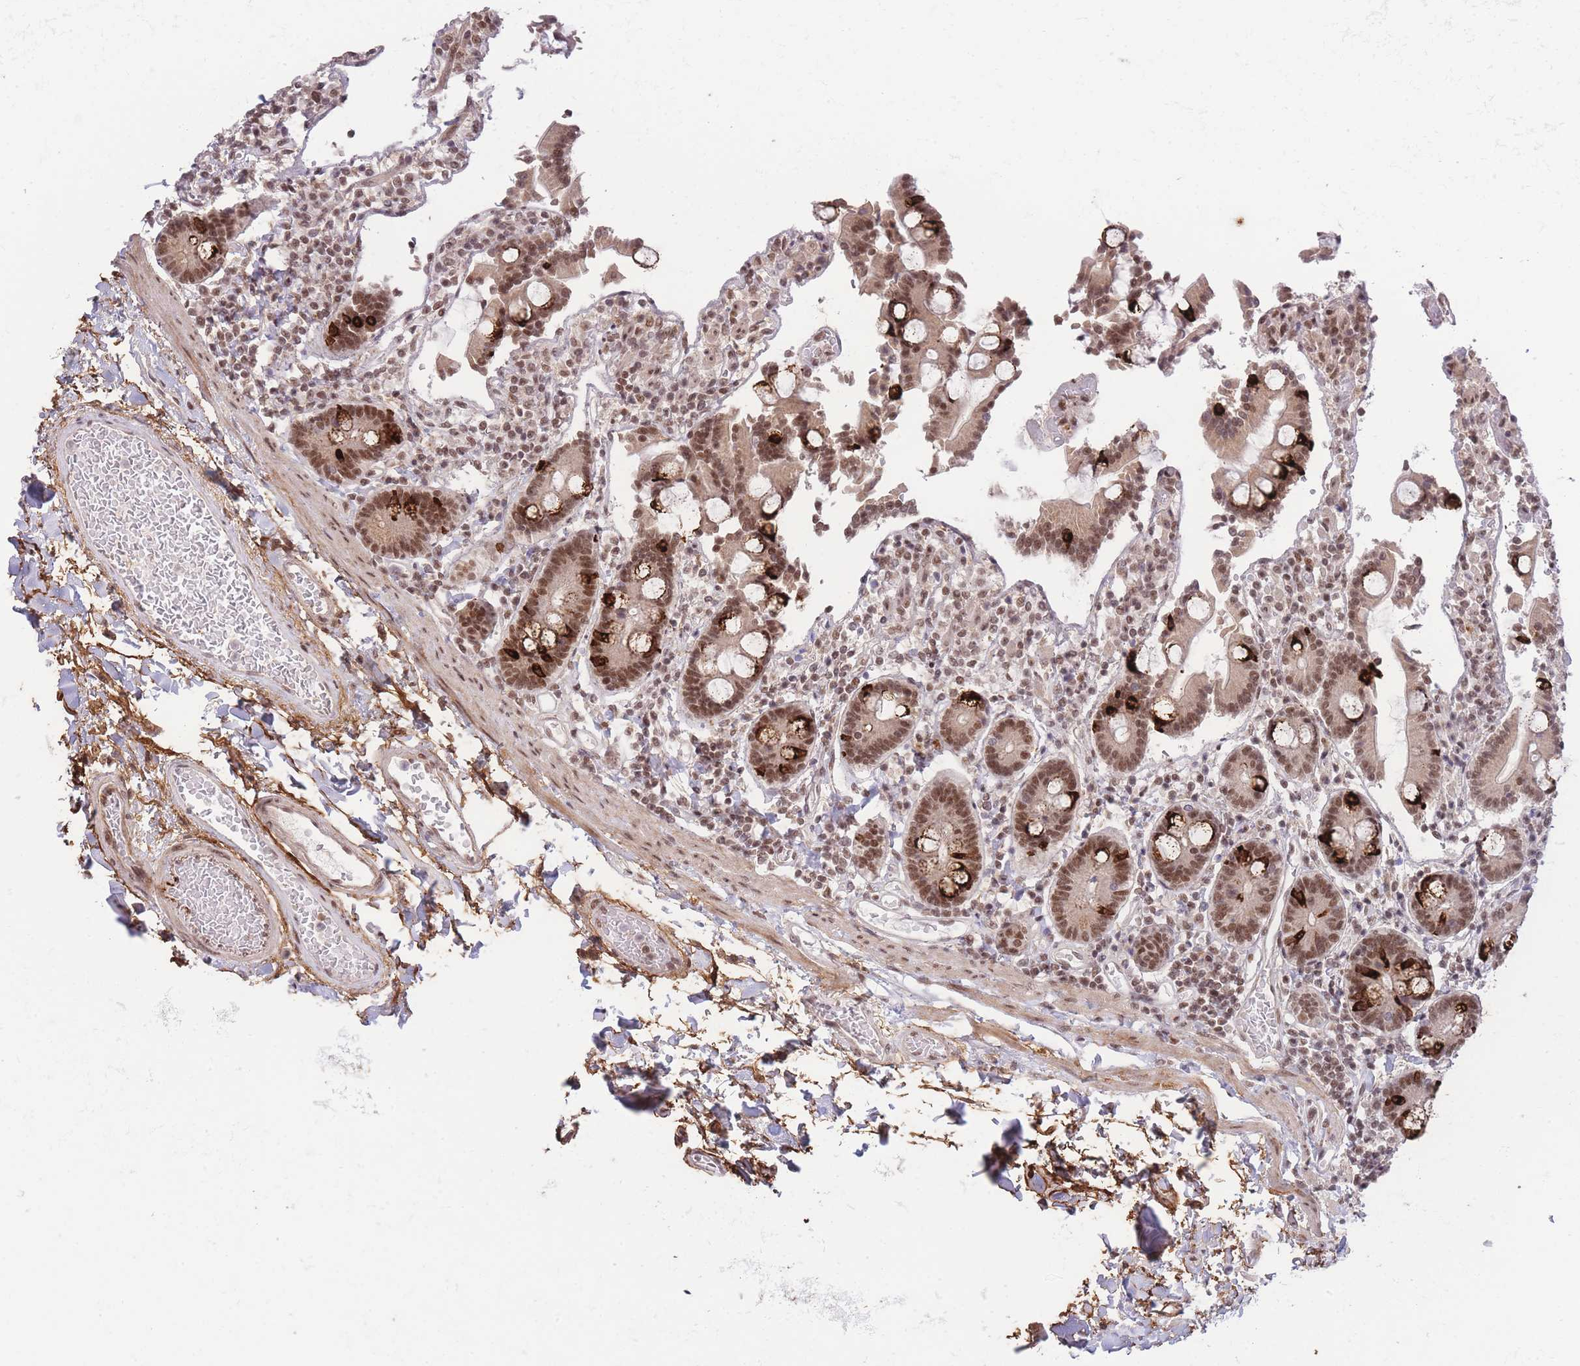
{"staining": {"intensity": "moderate", "quantity": ">75%", "location": "cytoplasmic/membranous,nuclear"}, "tissue": "duodenum", "cell_type": "Glandular cells", "image_type": "normal", "snomed": [{"axis": "morphology", "description": "Normal tissue, NOS"}, {"axis": "topography", "description": "Duodenum"}], "caption": "Protein expression analysis of unremarkable duodenum exhibits moderate cytoplasmic/membranous,nuclear positivity in approximately >75% of glandular cells. (DAB (3,3'-diaminobenzidine) IHC with brightfield microscopy, high magnification).", "gene": "CARD8", "patient": {"sex": "male", "age": 55}}